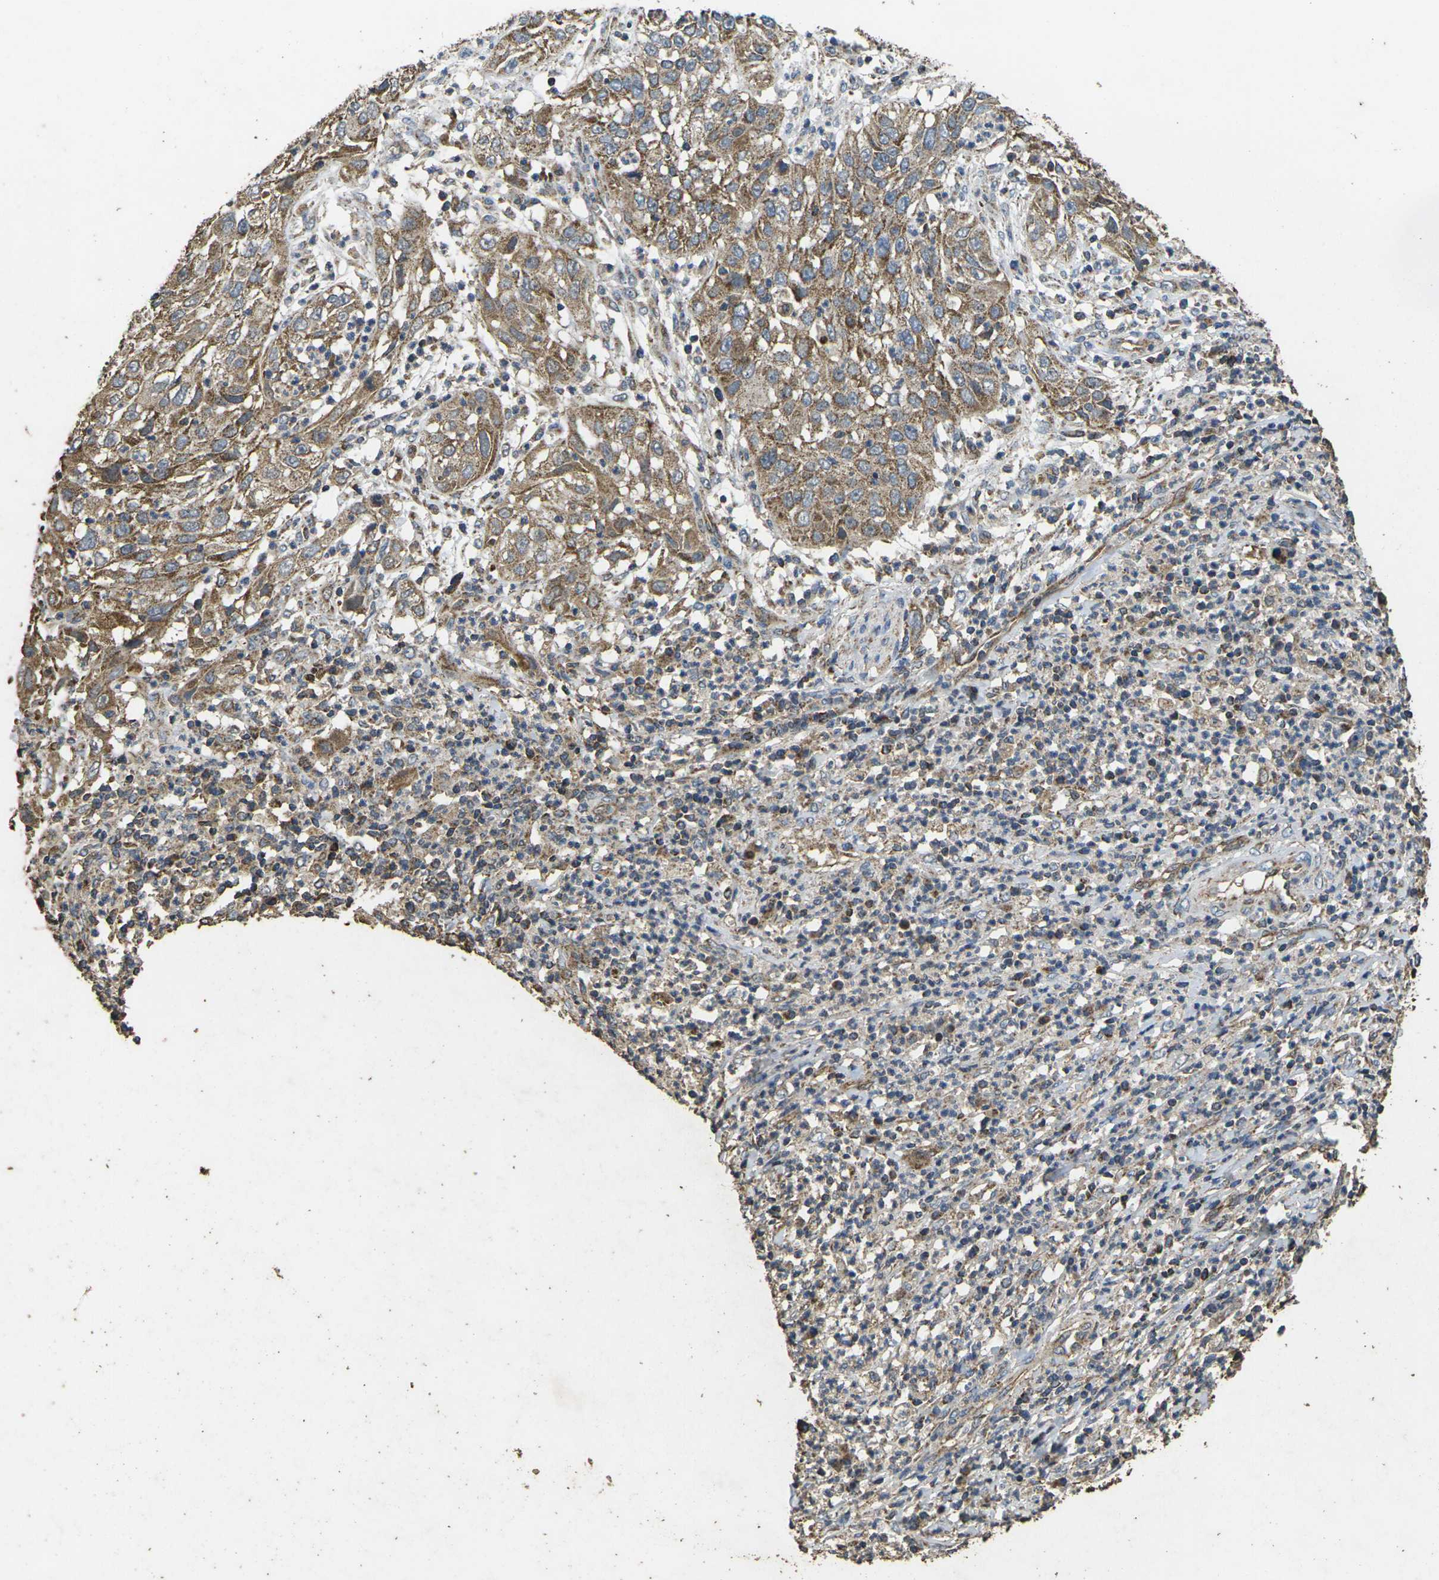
{"staining": {"intensity": "moderate", "quantity": ">75%", "location": "cytoplasmic/membranous"}, "tissue": "cervical cancer", "cell_type": "Tumor cells", "image_type": "cancer", "snomed": [{"axis": "morphology", "description": "Squamous cell carcinoma, NOS"}, {"axis": "topography", "description": "Cervix"}], "caption": "Cervical squamous cell carcinoma tissue reveals moderate cytoplasmic/membranous staining in about >75% of tumor cells", "gene": "MAPK11", "patient": {"sex": "female", "age": 32}}